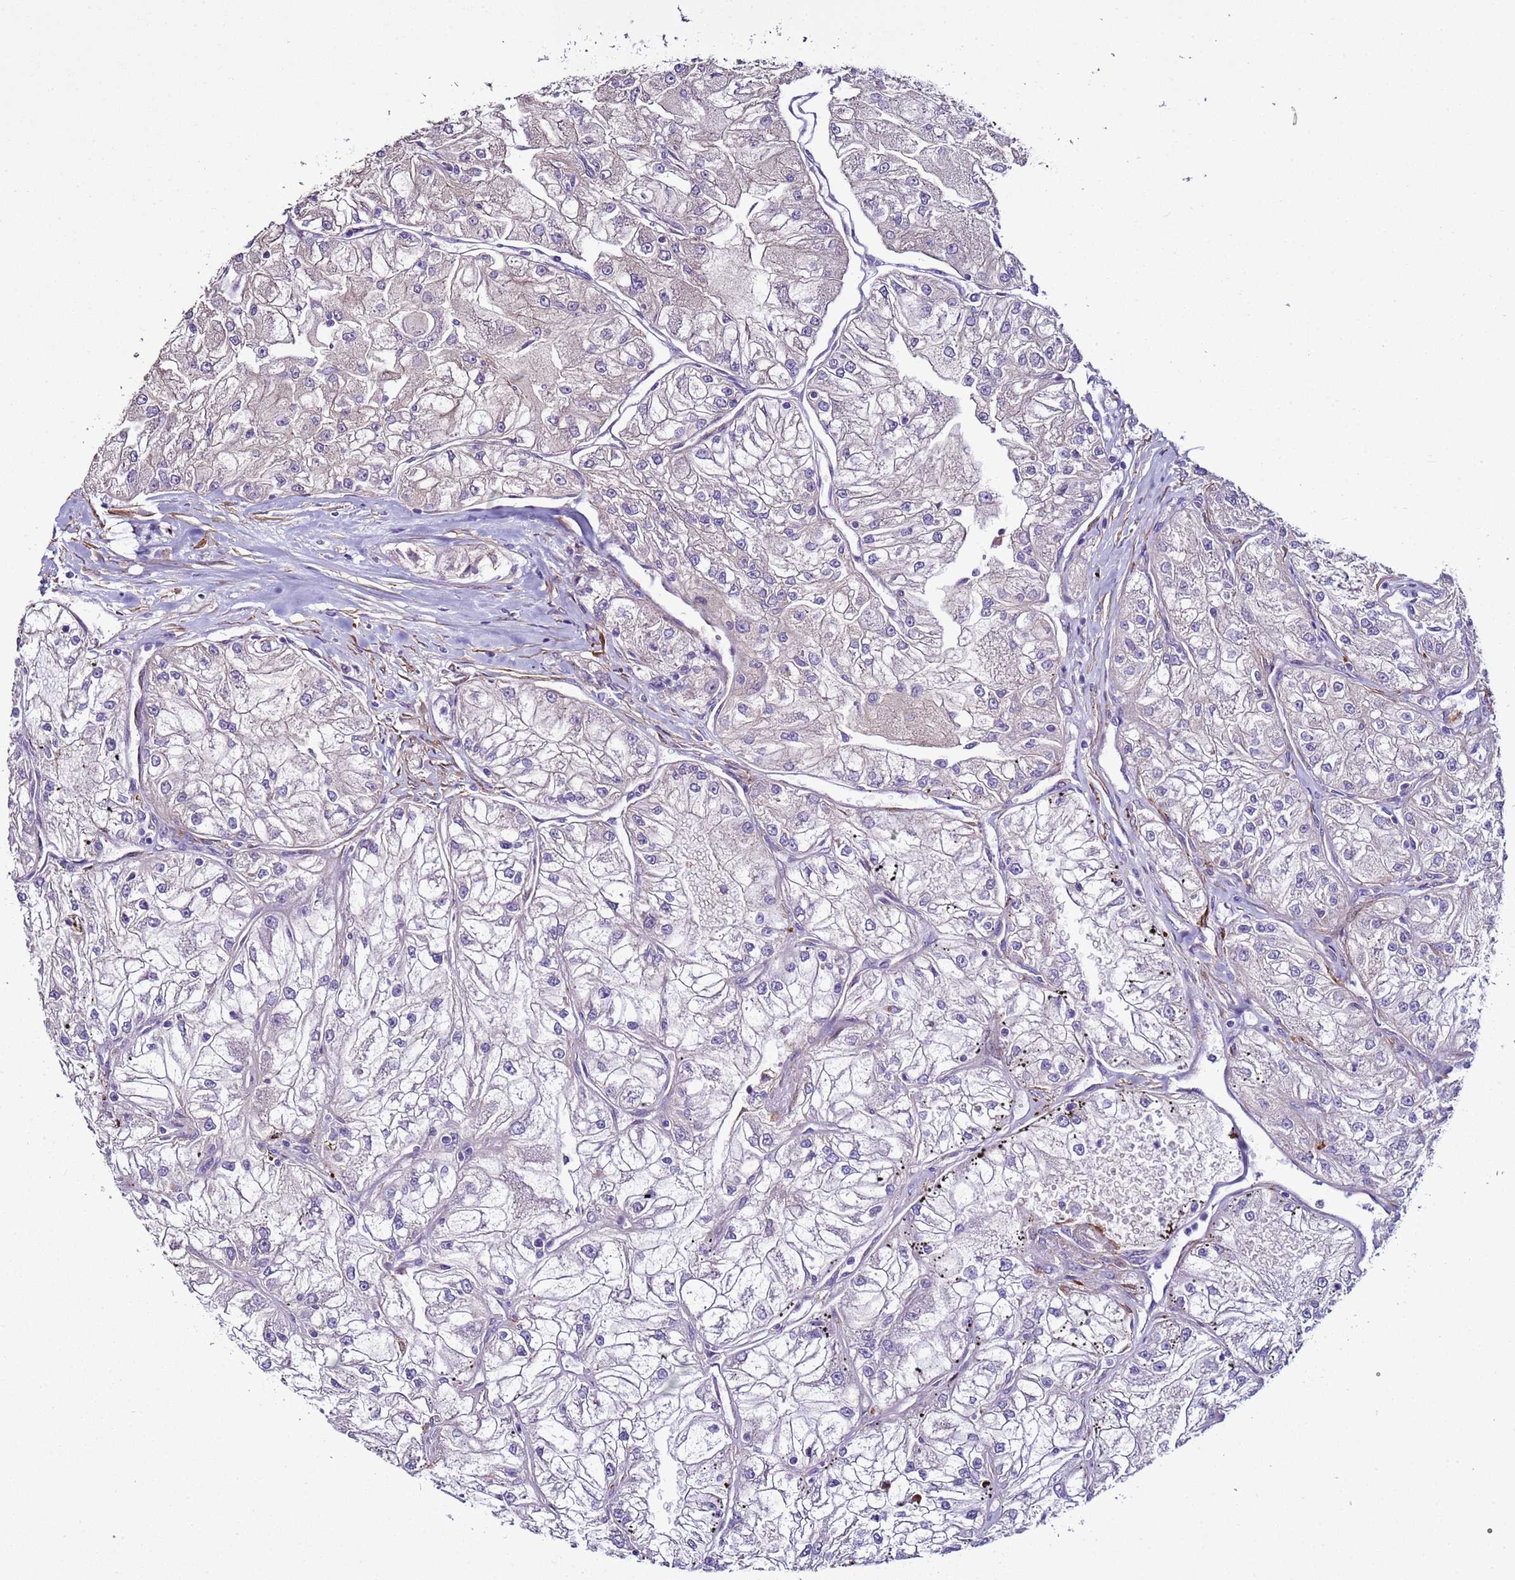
{"staining": {"intensity": "negative", "quantity": "none", "location": "none"}, "tissue": "renal cancer", "cell_type": "Tumor cells", "image_type": "cancer", "snomed": [{"axis": "morphology", "description": "Adenocarcinoma, NOS"}, {"axis": "topography", "description": "Kidney"}], "caption": "Tumor cells show no significant protein positivity in renal cancer.", "gene": "RABL2B", "patient": {"sex": "female", "age": 72}}